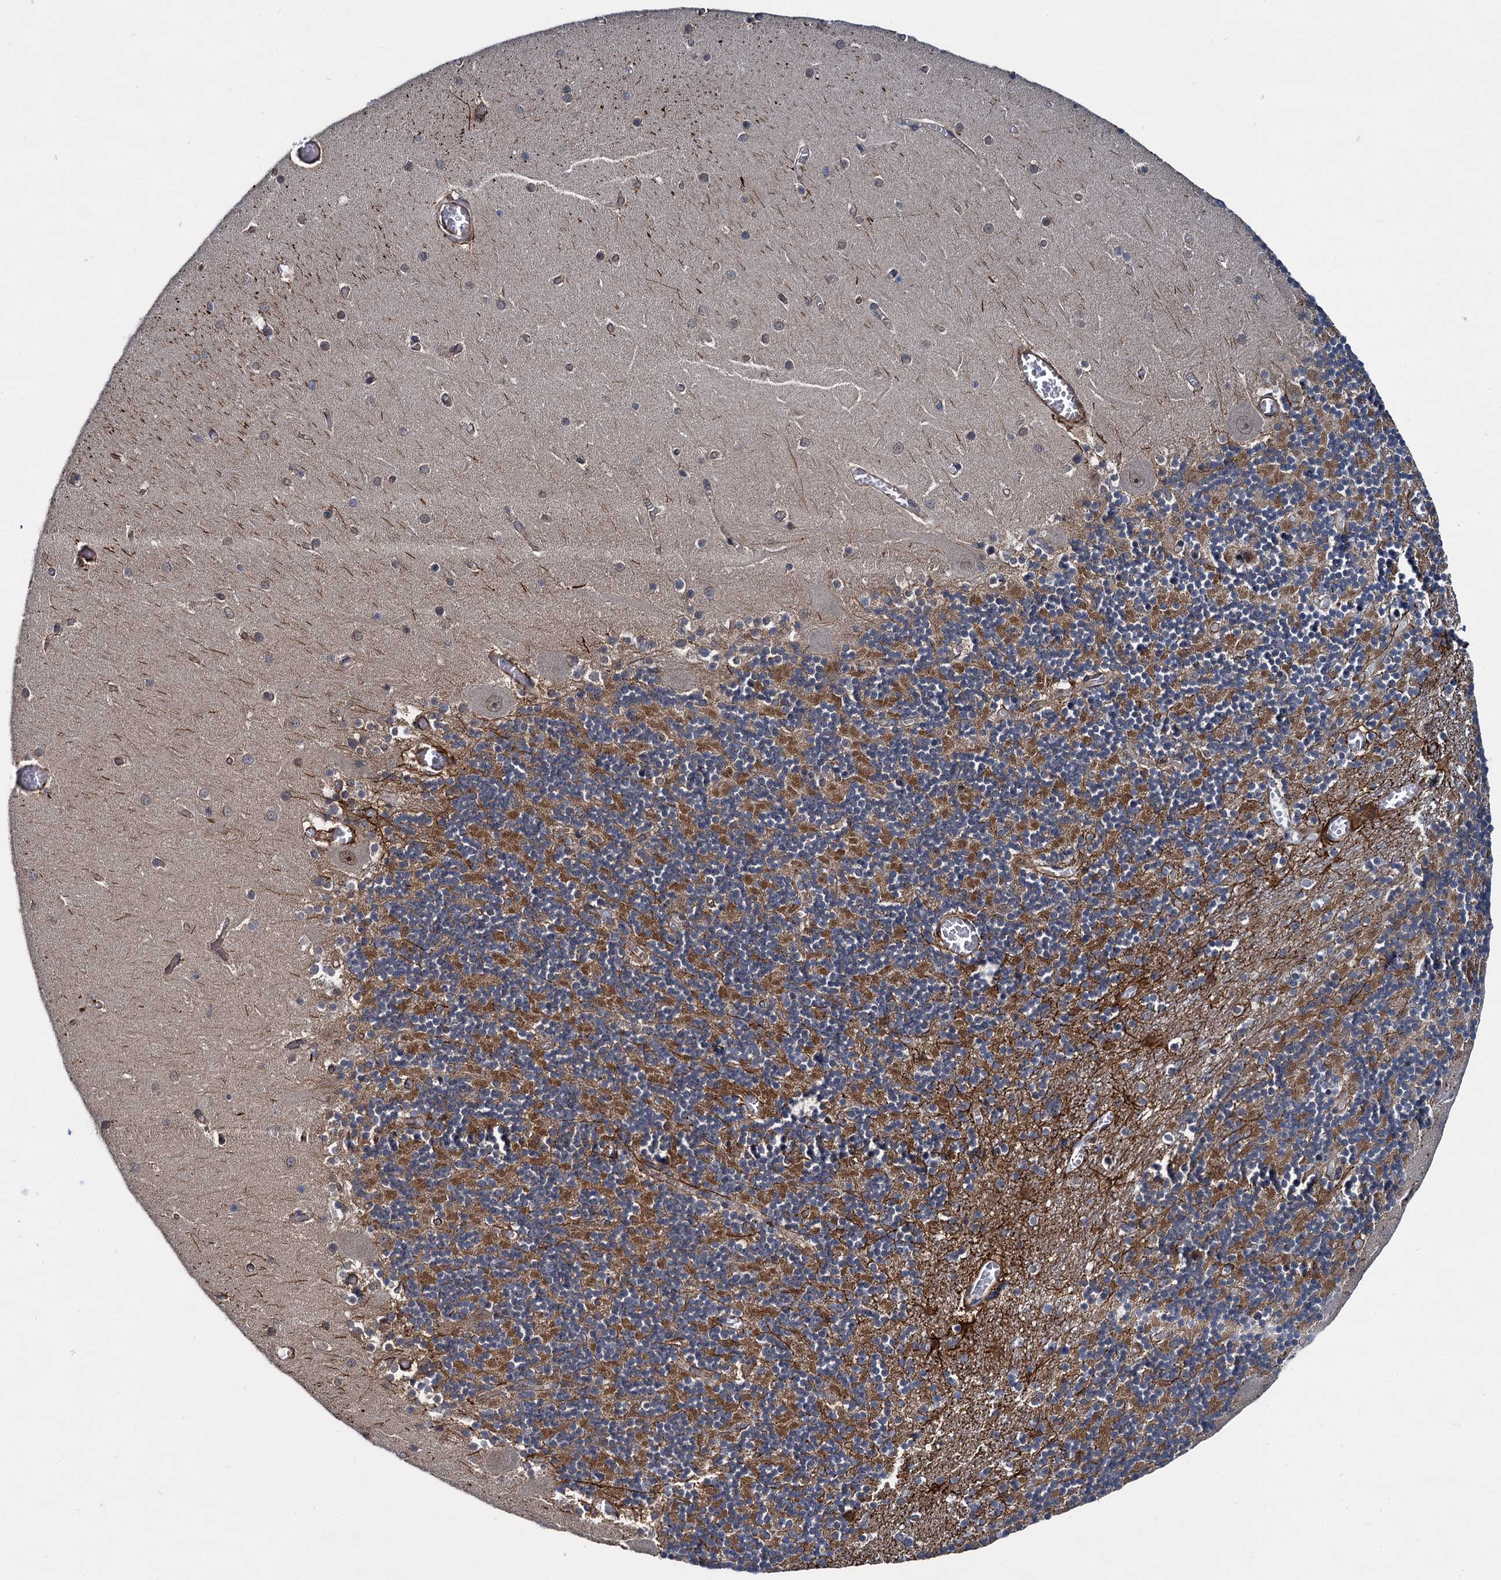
{"staining": {"intensity": "strong", "quantity": "<25%", "location": "cytoplasmic/membranous"}, "tissue": "cerebellum", "cell_type": "Cells in granular layer", "image_type": "normal", "snomed": [{"axis": "morphology", "description": "Normal tissue, NOS"}, {"axis": "topography", "description": "Cerebellum"}], "caption": "Brown immunohistochemical staining in normal cerebellum exhibits strong cytoplasmic/membranous positivity in about <25% of cells in granular layer.", "gene": "ZFYVE19", "patient": {"sex": "female", "age": 28}}